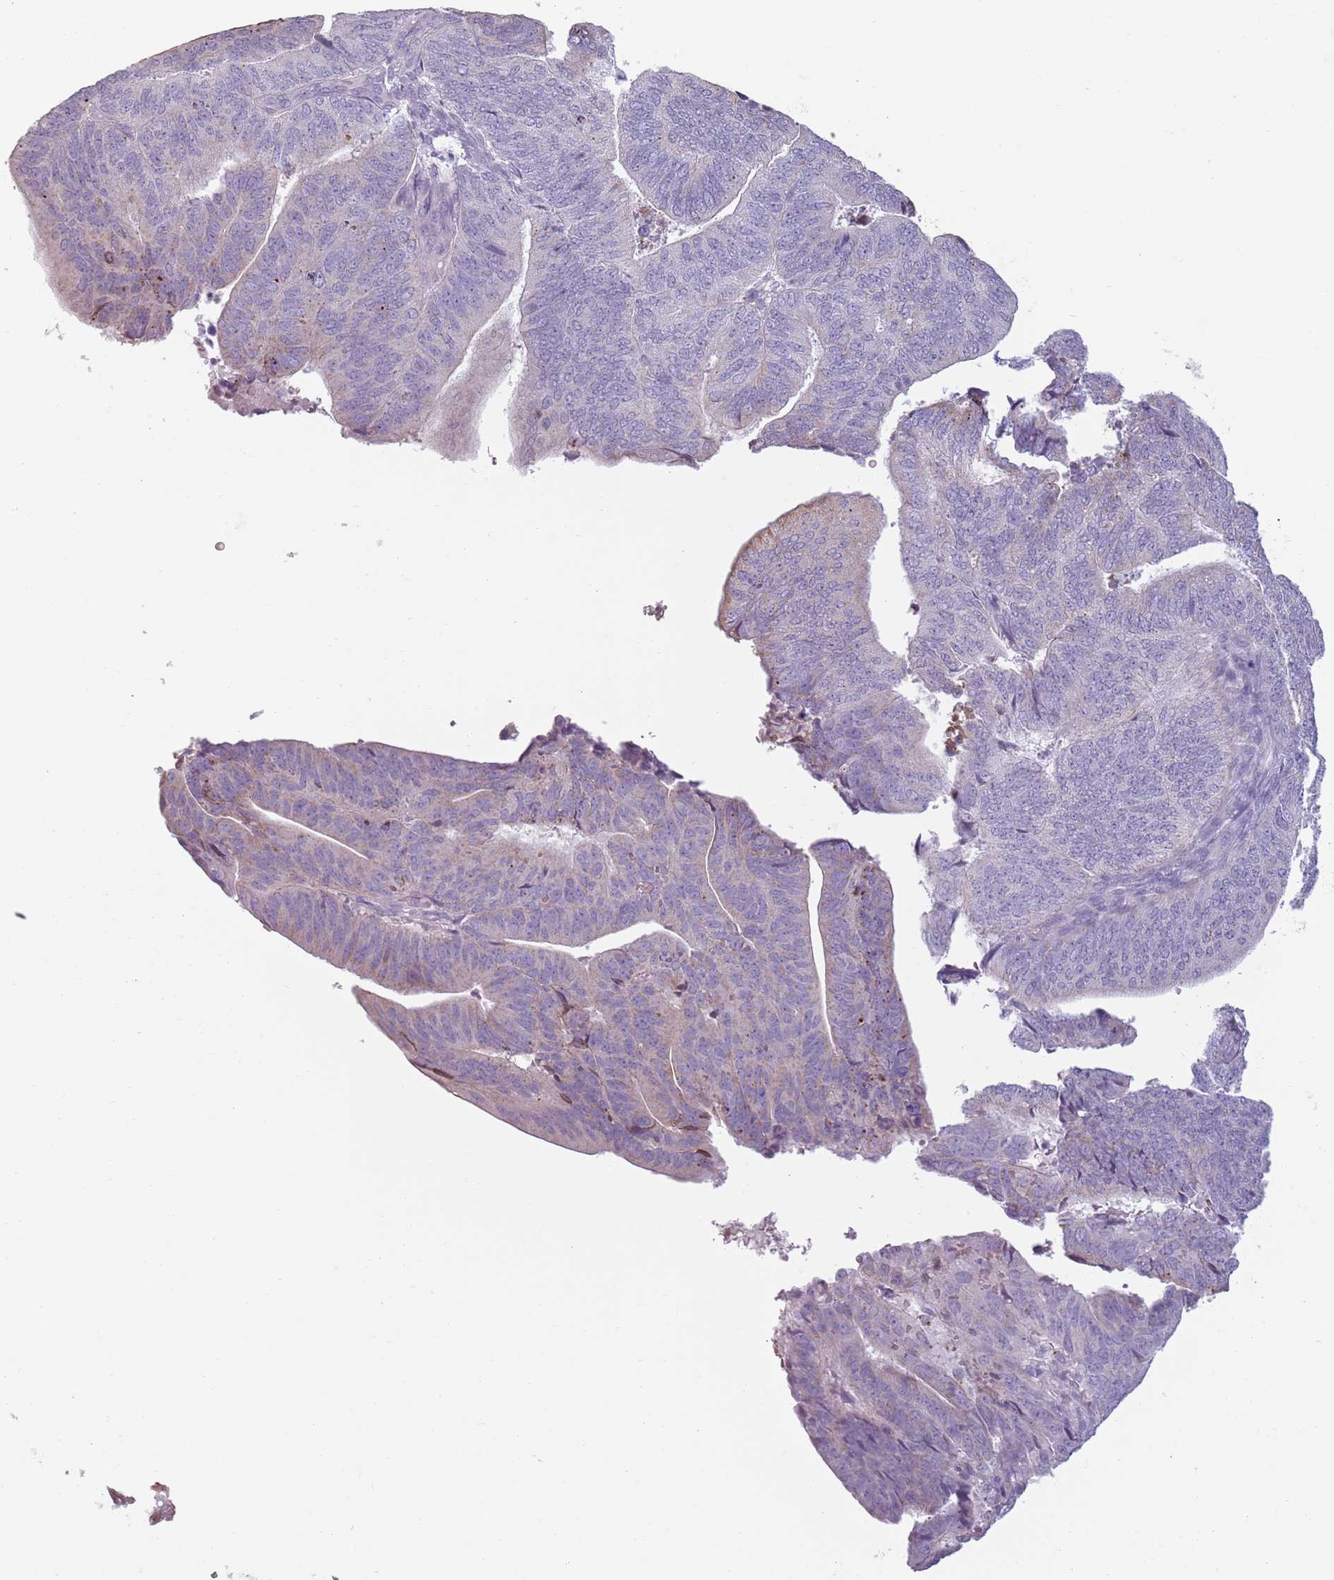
{"staining": {"intensity": "negative", "quantity": "none", "location": "none"}, "tissue": "endometrial cancer", "cell_type": "Tumor cells", "image_type": "cancer", "snomed": [{"axis": "morphology", "description": "Adenocarcinoma, NOS"}, {"axis": "topography", "description": "Endometrium"}], "caption": "IHC of human endometrial cancer reveals no expression in tumor cells.", "gene": "MEGF8", "patient": {"sex": "female", "age": 70}}